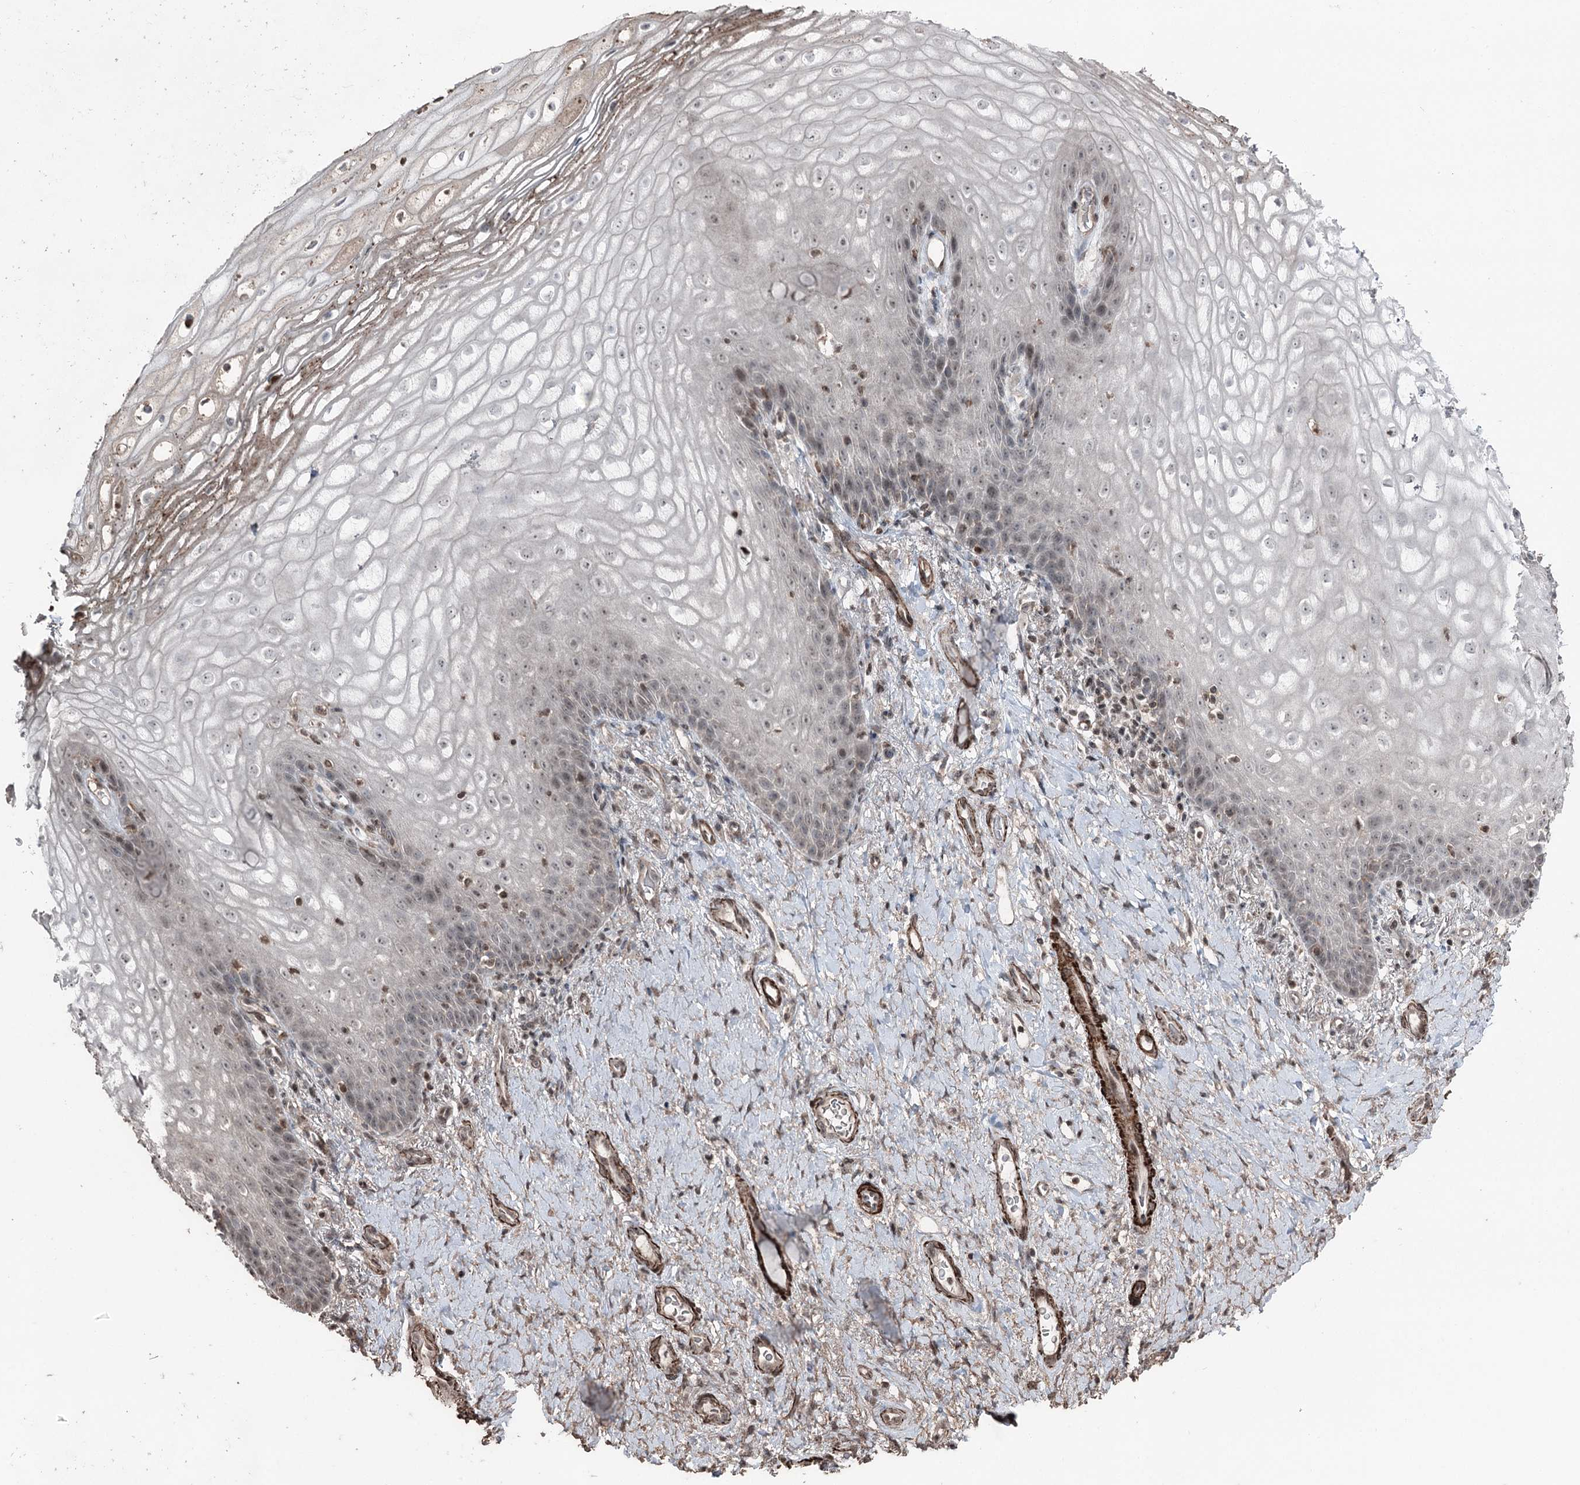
{"staining": {"intensity": "weak", "quantity": "<25%", "location": "nuclear"}, "tissue": "vagina", "cell_type": "Squamous epithelial cells", "image_type": "normal", "snomed": [{"axis": "morphology", "description": "Normal tissue, NOS"}, {"axis": "topography", "description": "Vagina"}], "caption": "Immunohistochemistry micrograph of normal vagina: vagina stained with DAB shows no significant protein expression in squamous epithelial cells. Nuclei are stained in blue.", "gene": "CCDC82", "patient": {"sex": "female", "age": 60}}